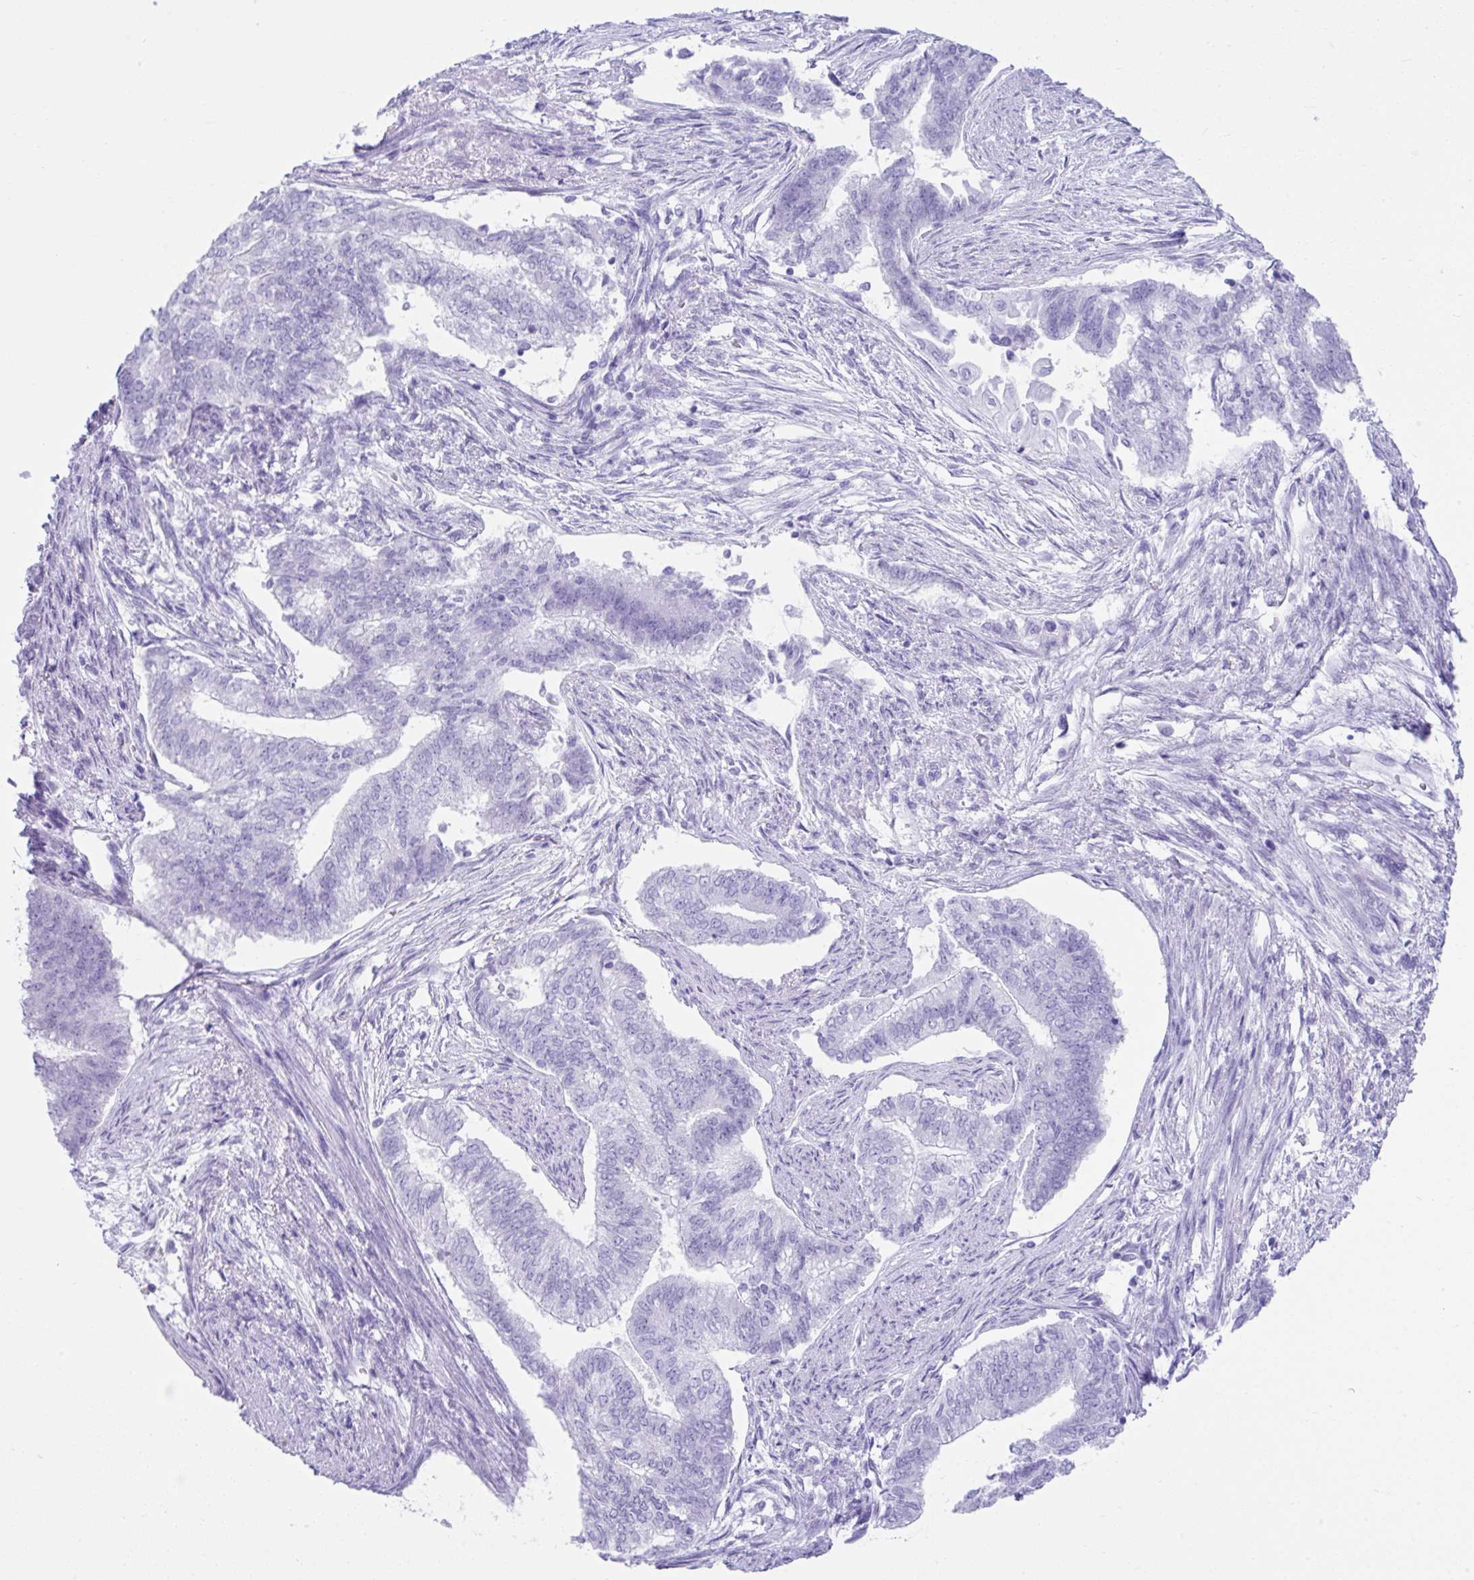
{"staining": {"intensity": "negative", "quantity": "none", "location": "none"}, "tissue": "endometrial cancer", "cell_type": "Tumor cells", "image_type": "cancer", "snomed": [{"axis": "morphology", "description": "Adenocarcinoma, NOS"}, {"axis": "topography", "description": "Endometrium"}], "caption": "High power microscopy image of an immunohistochemistry (IHC) micrograph of endometrial cancer, revealing no significant positivity in tumor cells.", "gene": "PSCA", "patient": {"sex": "female", "age": 65}}